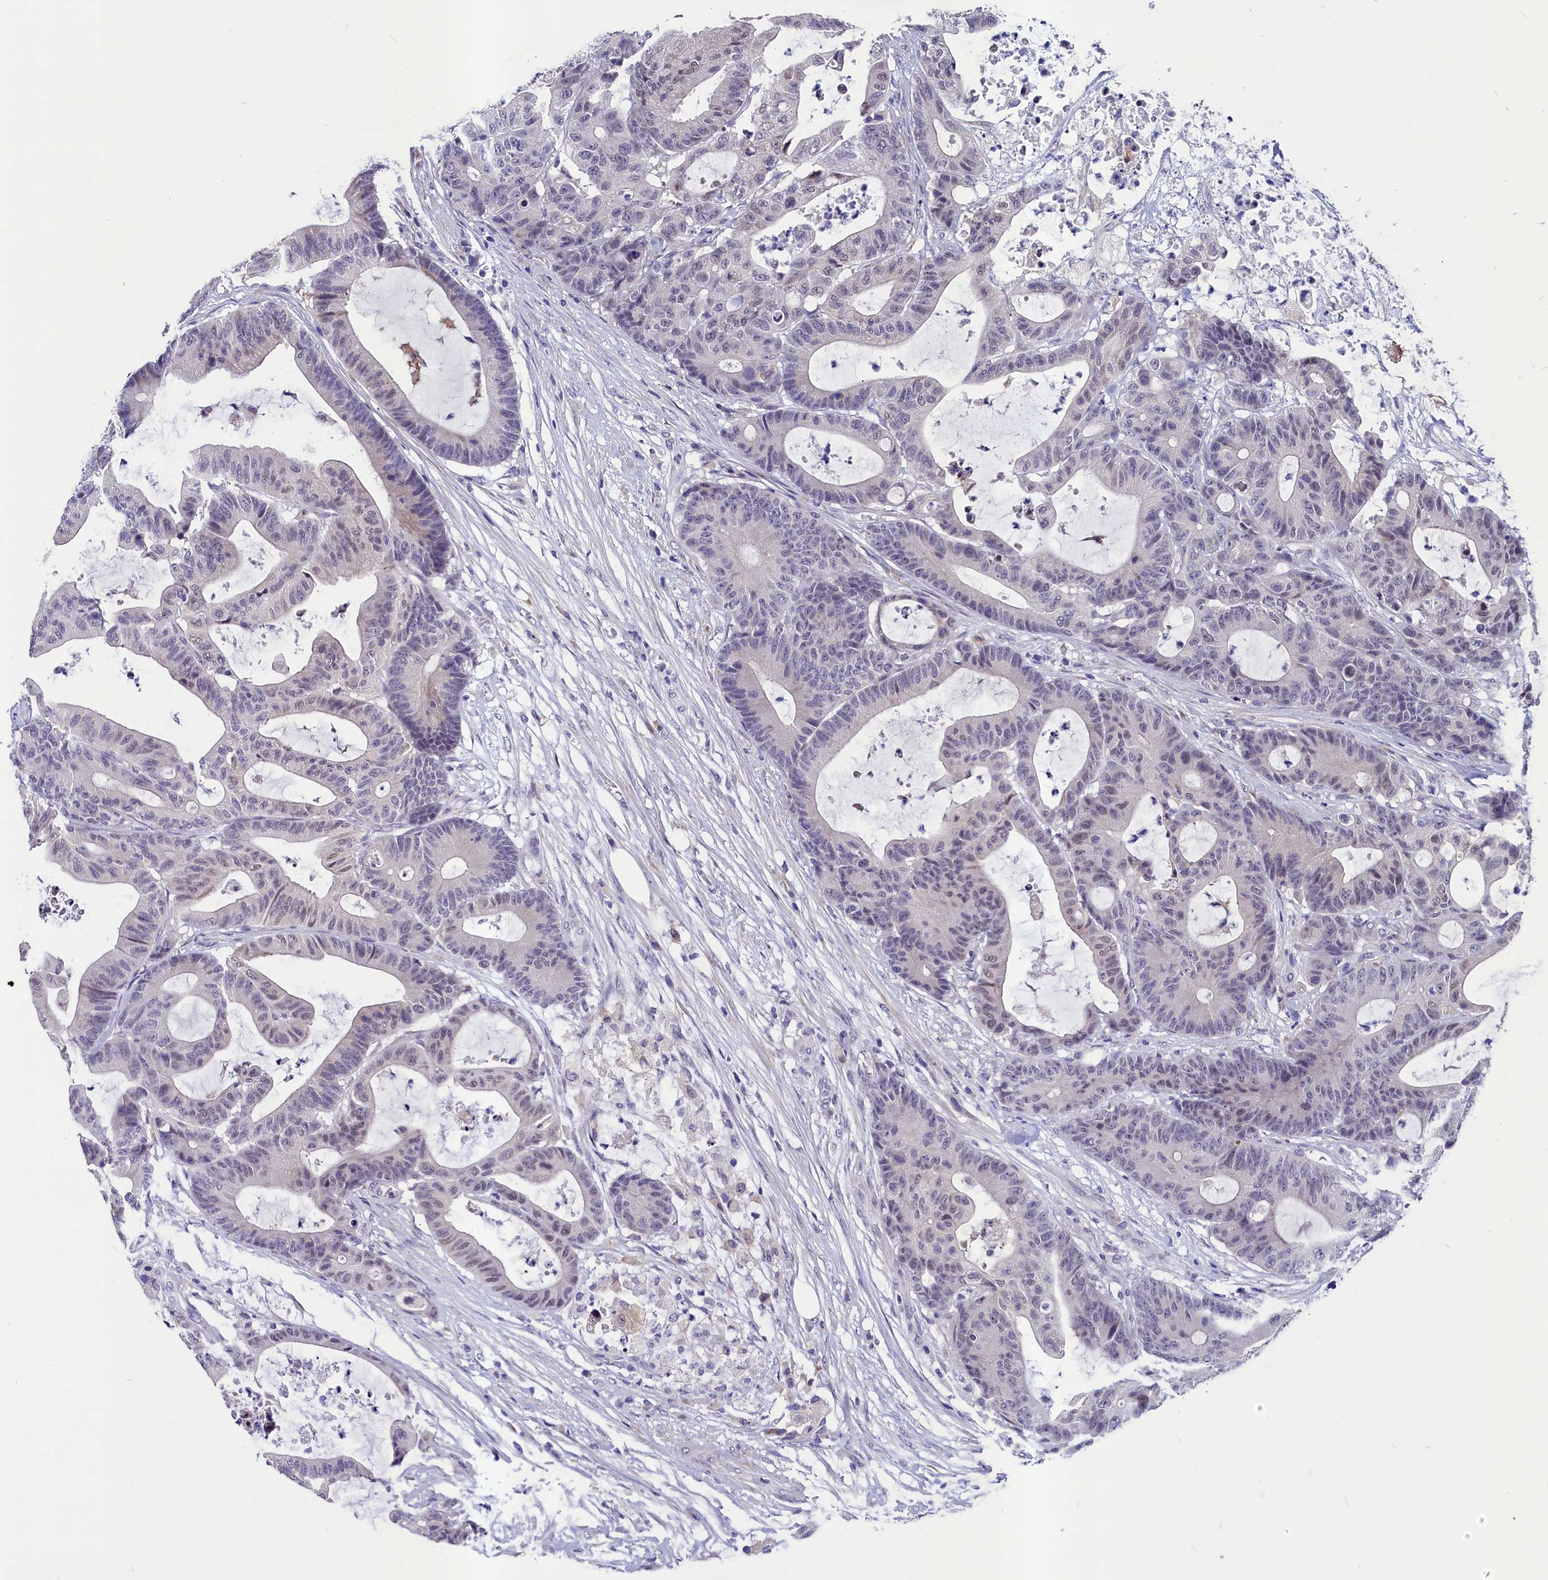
{"staining": {"intensity": "negative", "quantity": "none", "location": "none"}, "tissue": "colorectal cancer", "cell_type": "Tumor cells", "image_type": "cancer", "snomed": [{"axis": "morphology", "description": "Adenocarcinoma, NOS"}, {"axis": "topography", "description": "Colon"}], "caption": "DAB immunohistochemical staining of colorectal cancer reveals no significant expression in tumor cells.", "gene": "SCD5", "patient": {"sex": "female", "age": 84}}